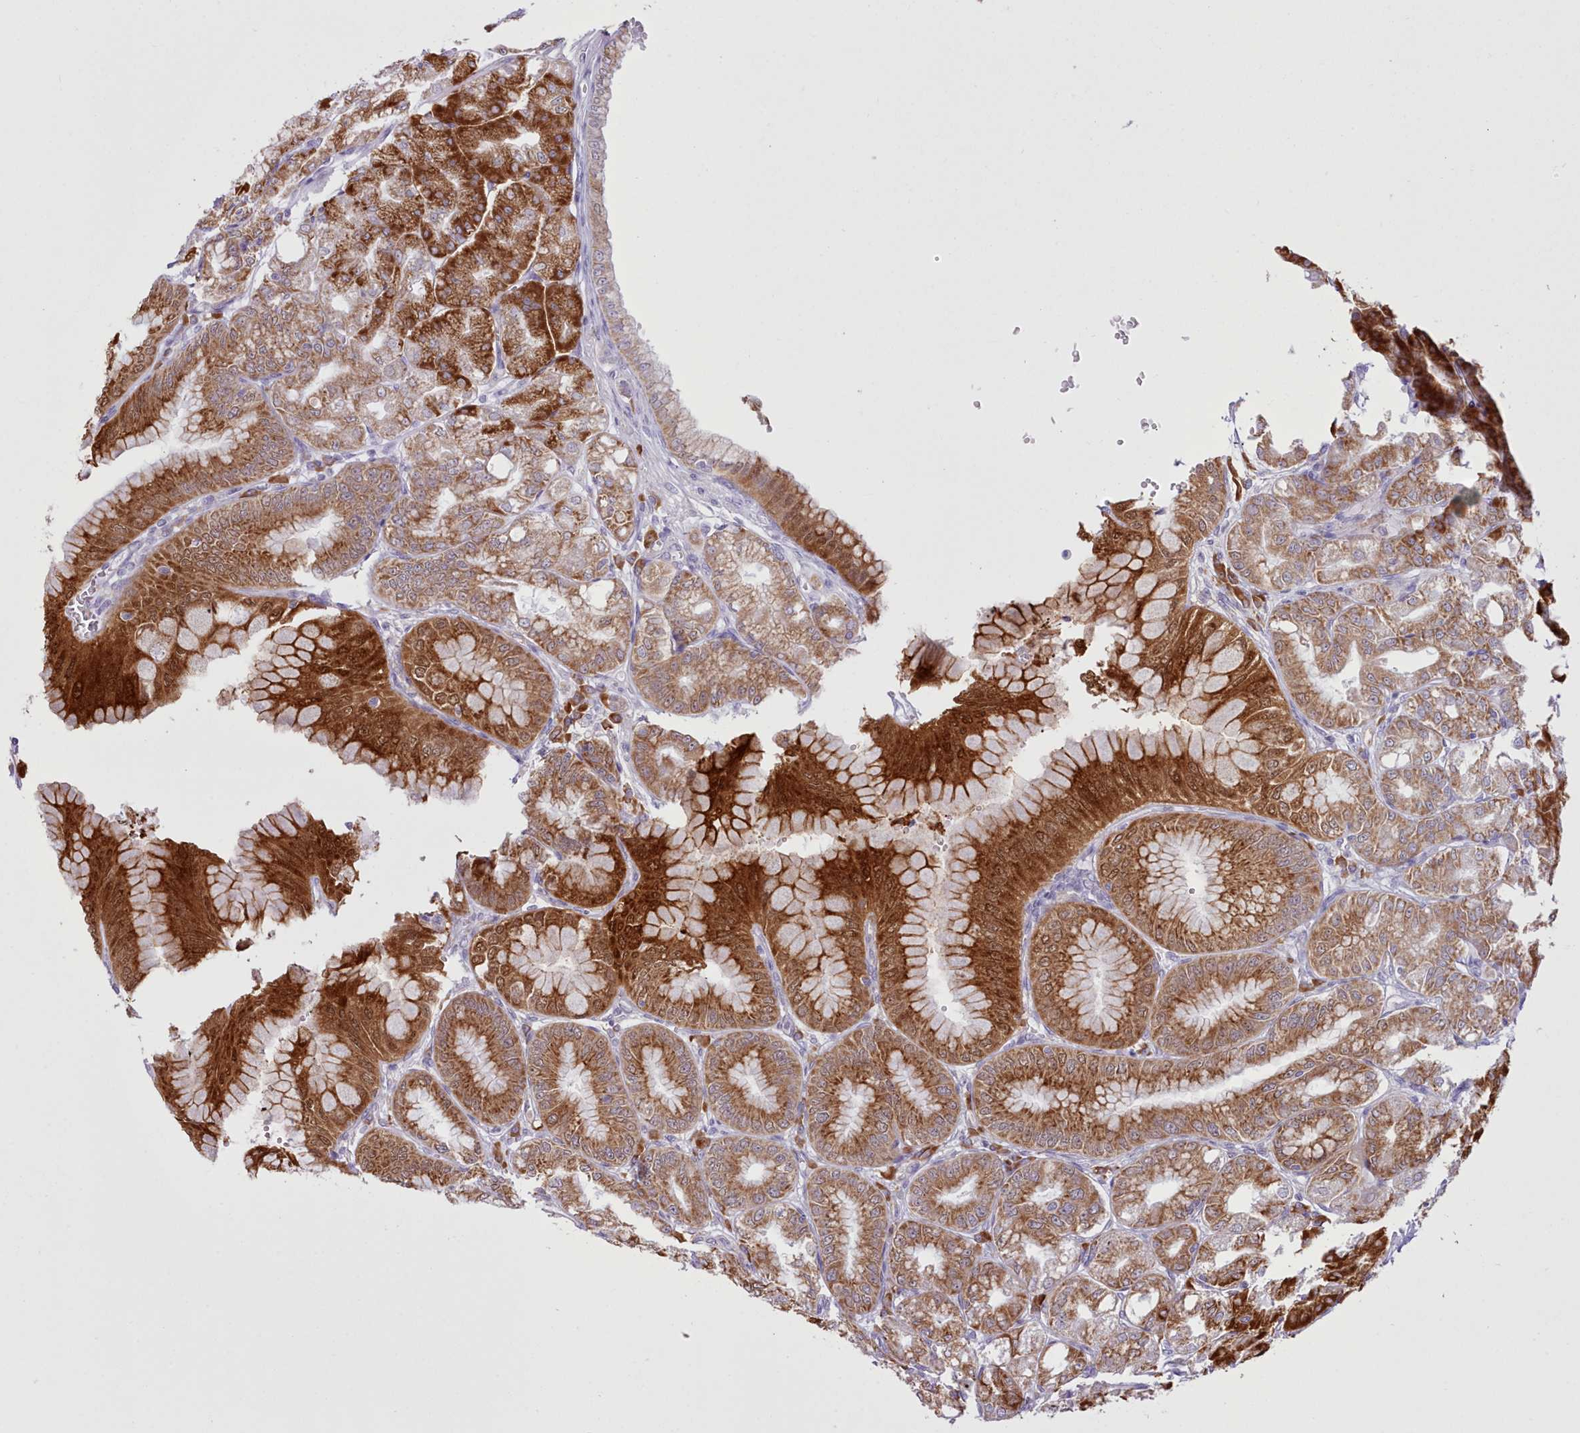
{"staining": {"intensity": "strong", "quantity": ">75%", "location": "cytoplasmic/membranous"}, "tissue": "stomach", "cell_type": "Glandular cells", "image_type": "normal", "snomed": [{"axis": "morphology", "description": "Normal tissue, NOS"}, {"axis": "topography", "description": "Stomach, lower"}], "caption": "Brown immunohistochemical staining in unremarkable stomach displays strong cytoplasmic/membranous staining in about >75% of glandular cells. (Stains: DAB in brown, nuclei in blue, Microscopy: brightfield microscopy at high magnification).", "gene": "SEC61B", "patient": {"sex": "male", "age": 71}}